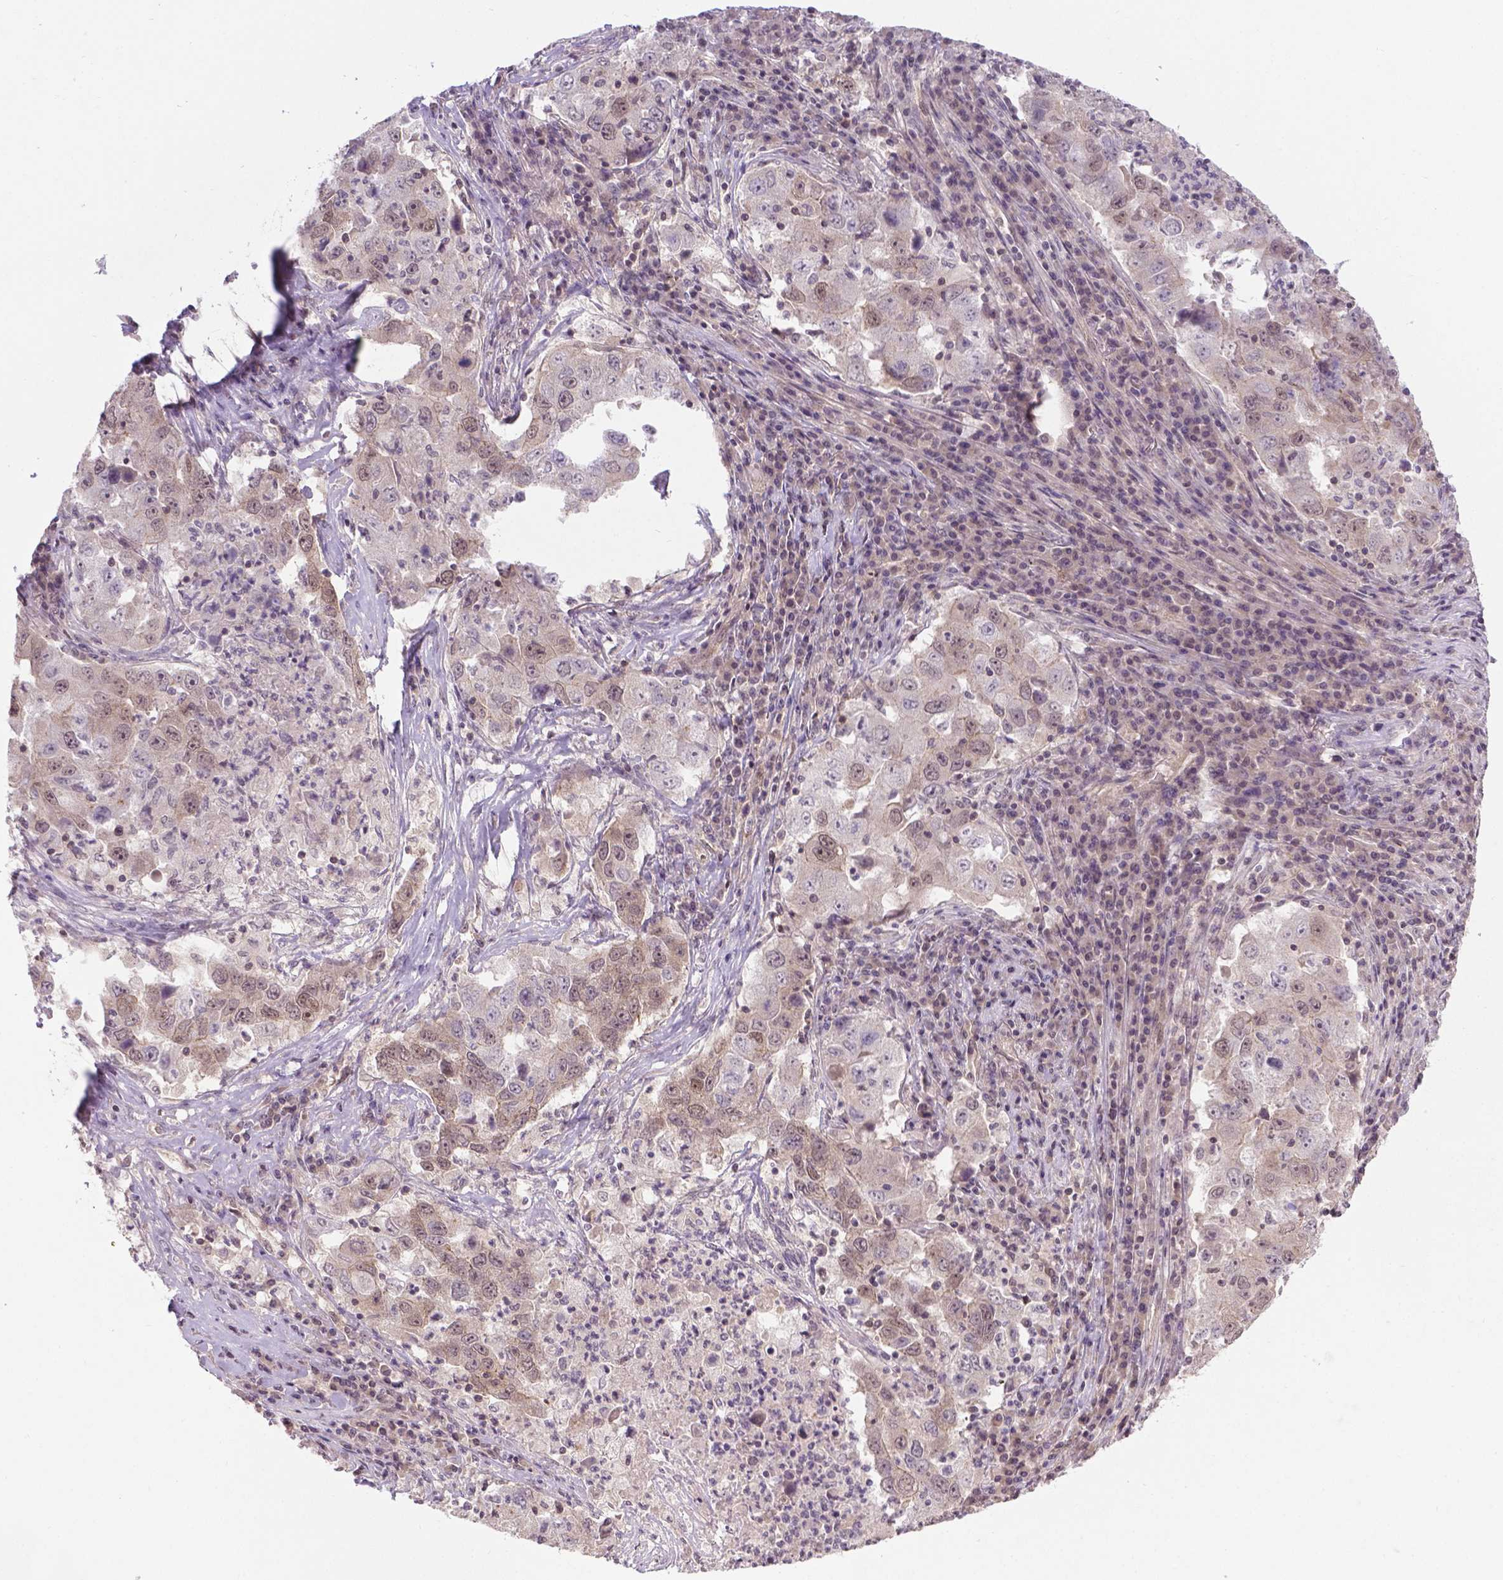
{"staining": {"intensity": "weak", "quantity": "25%-75%", "location": "nuclear"}, "tissue": "lung cancer", "cell_type": "Tumor cells", "image_type": "cancer", "snomed": [{"axis": "morphology", "description": "Adenocarcinoma, NOS"}, {"axis": "topography", "description": "Lung"}], "caption": "IHC (DAB) staining of adenocarcinoma (lung) demonstrates weak nuclear protein staining in approximately 25%-75% of tumor cells.", "gene": "ANKRD54", "patient": {"sex": "male", "age": 73}}